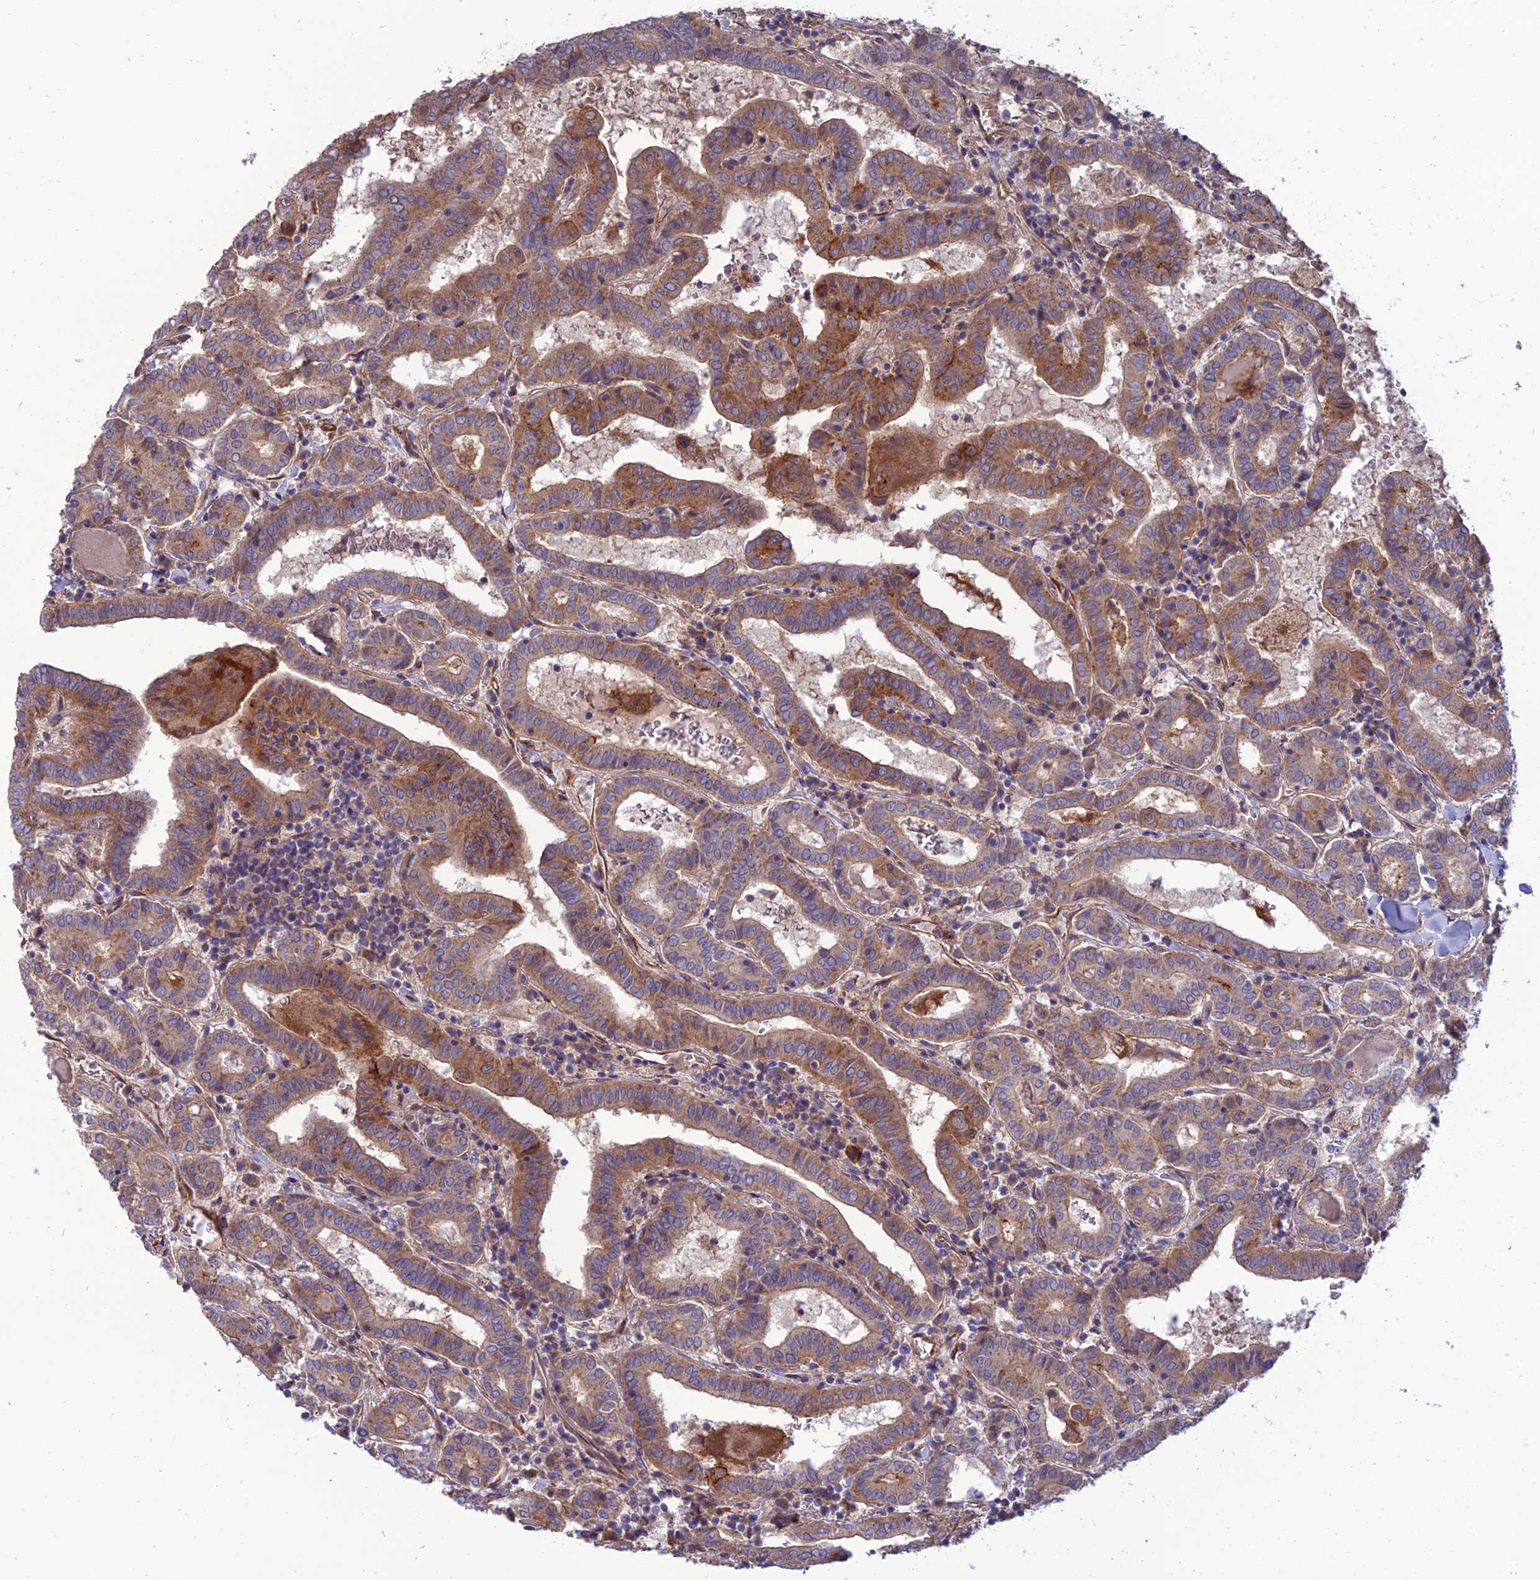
{"staining": {"intensity": "moderate", "quantity": ">75%", "location": "cytoplasmic/membranous"}, "tissue": "thyroid cancer", "cell_type": "Tumor cells", "image_type": "cancer", "snomed": [{"axis": "morphology", "description": "Papillary adenocarcinoma, NOS"}, {"axis": "topography", "description": "Thyroid gland"}], "caption": "Thyroid papillary adenocarcinoma stained for a protein exhibits moderate cytoplasmic/membranous positivity in tumor cells.", "gene": "WDR24", "patient": {"sex": "female", "age": 72}}